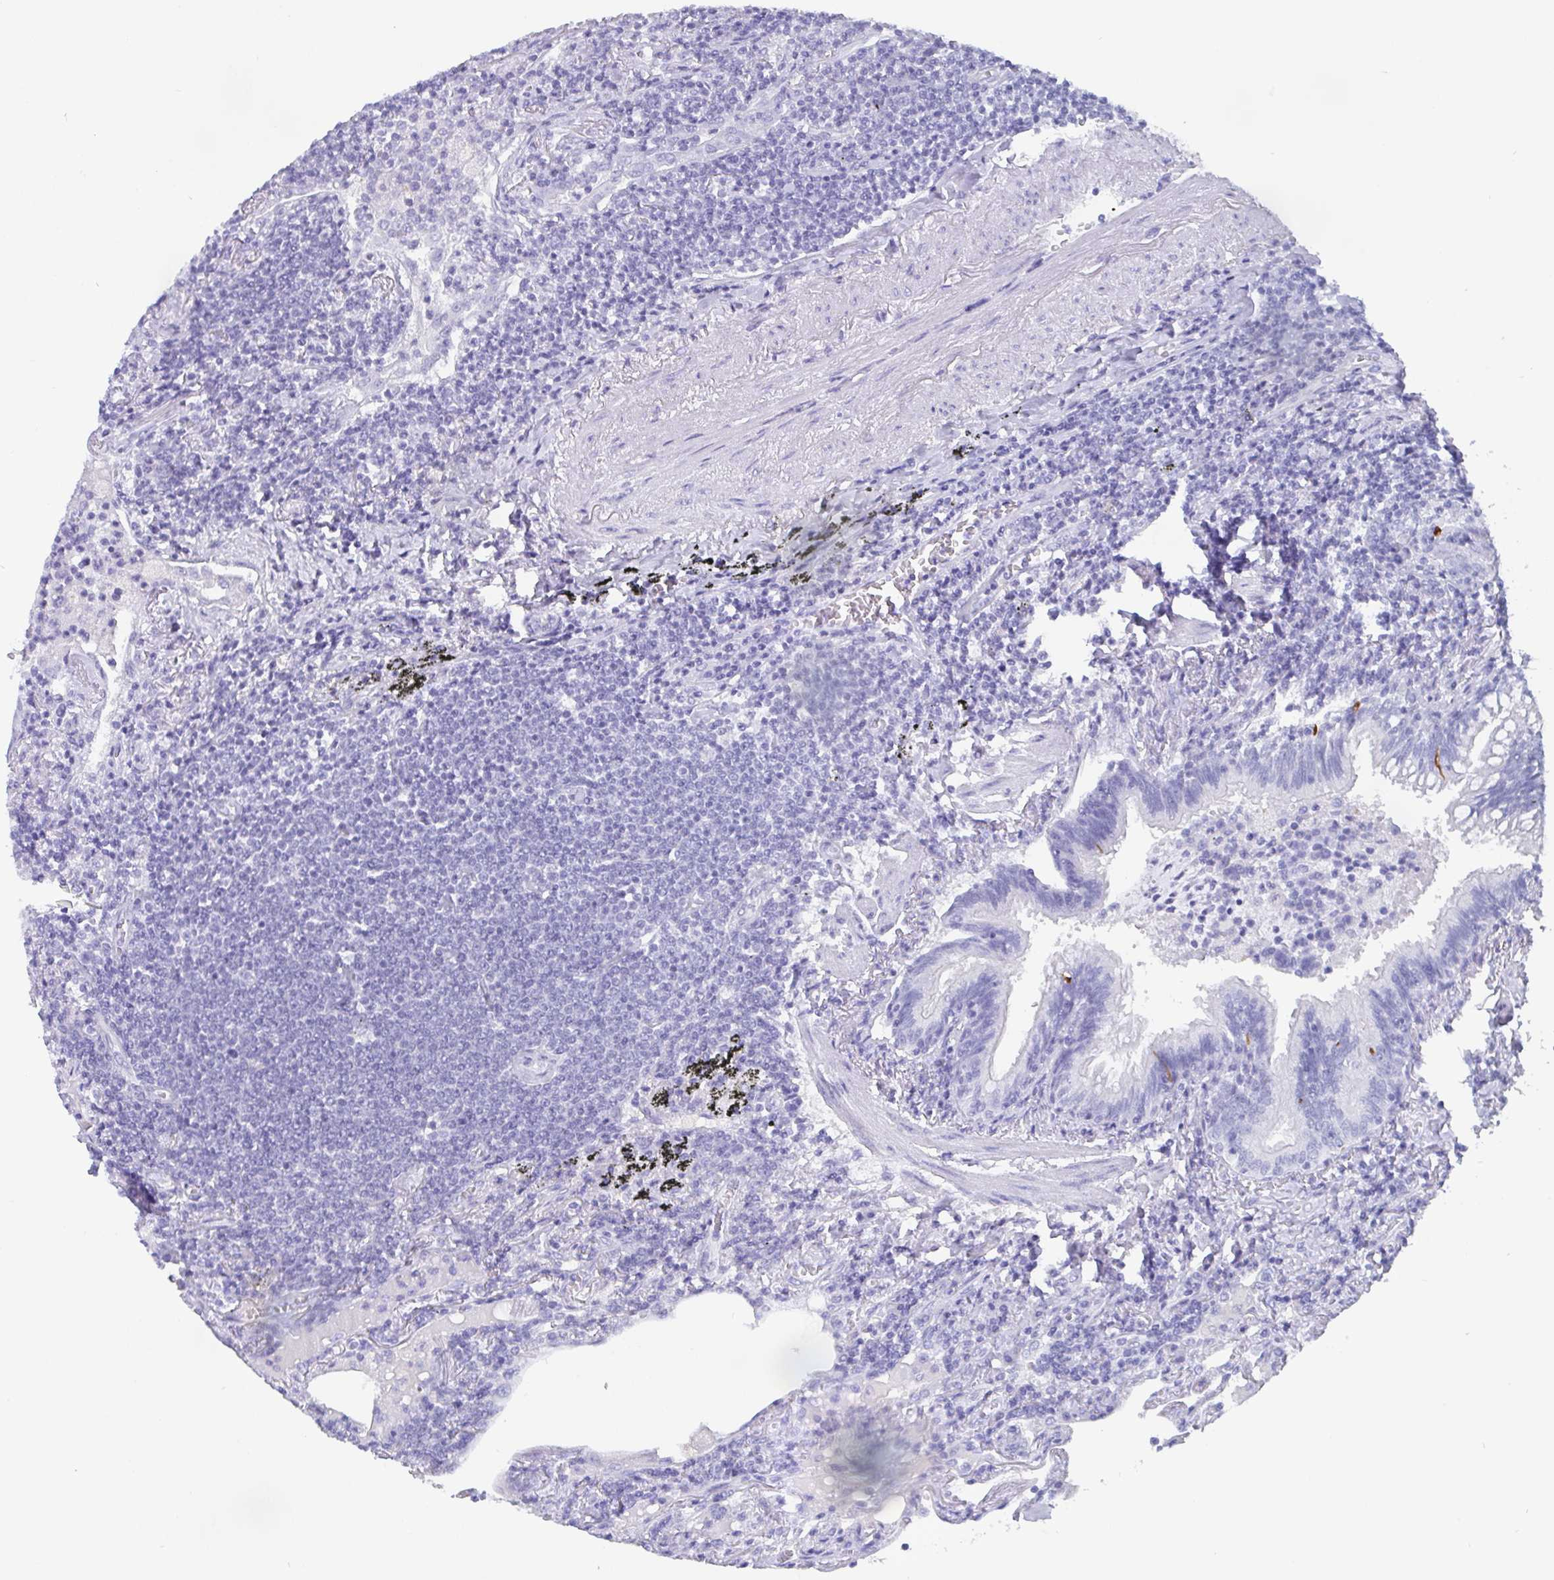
{"staining": {"intensity": "negative", "quantity": "none", "location": "none"}, "tissue": "lymphoma", "cell_type": "Tumor cells", "image_type": "cancer", "snomed": [{"axis": "morphology", "description": "Malignant lymphoma, non-Hodgkin's type, Low grade"}, {"axis": "topography", "description": "Lung"}], "caption": "Immunohistochemistry histopathology image of neoplastic tissue: lymphoma stained with DAB exhibits no significant protein expression in tumor cells.", "gene": "SCGN", "patient": {"sex": "female", "age": 71}}